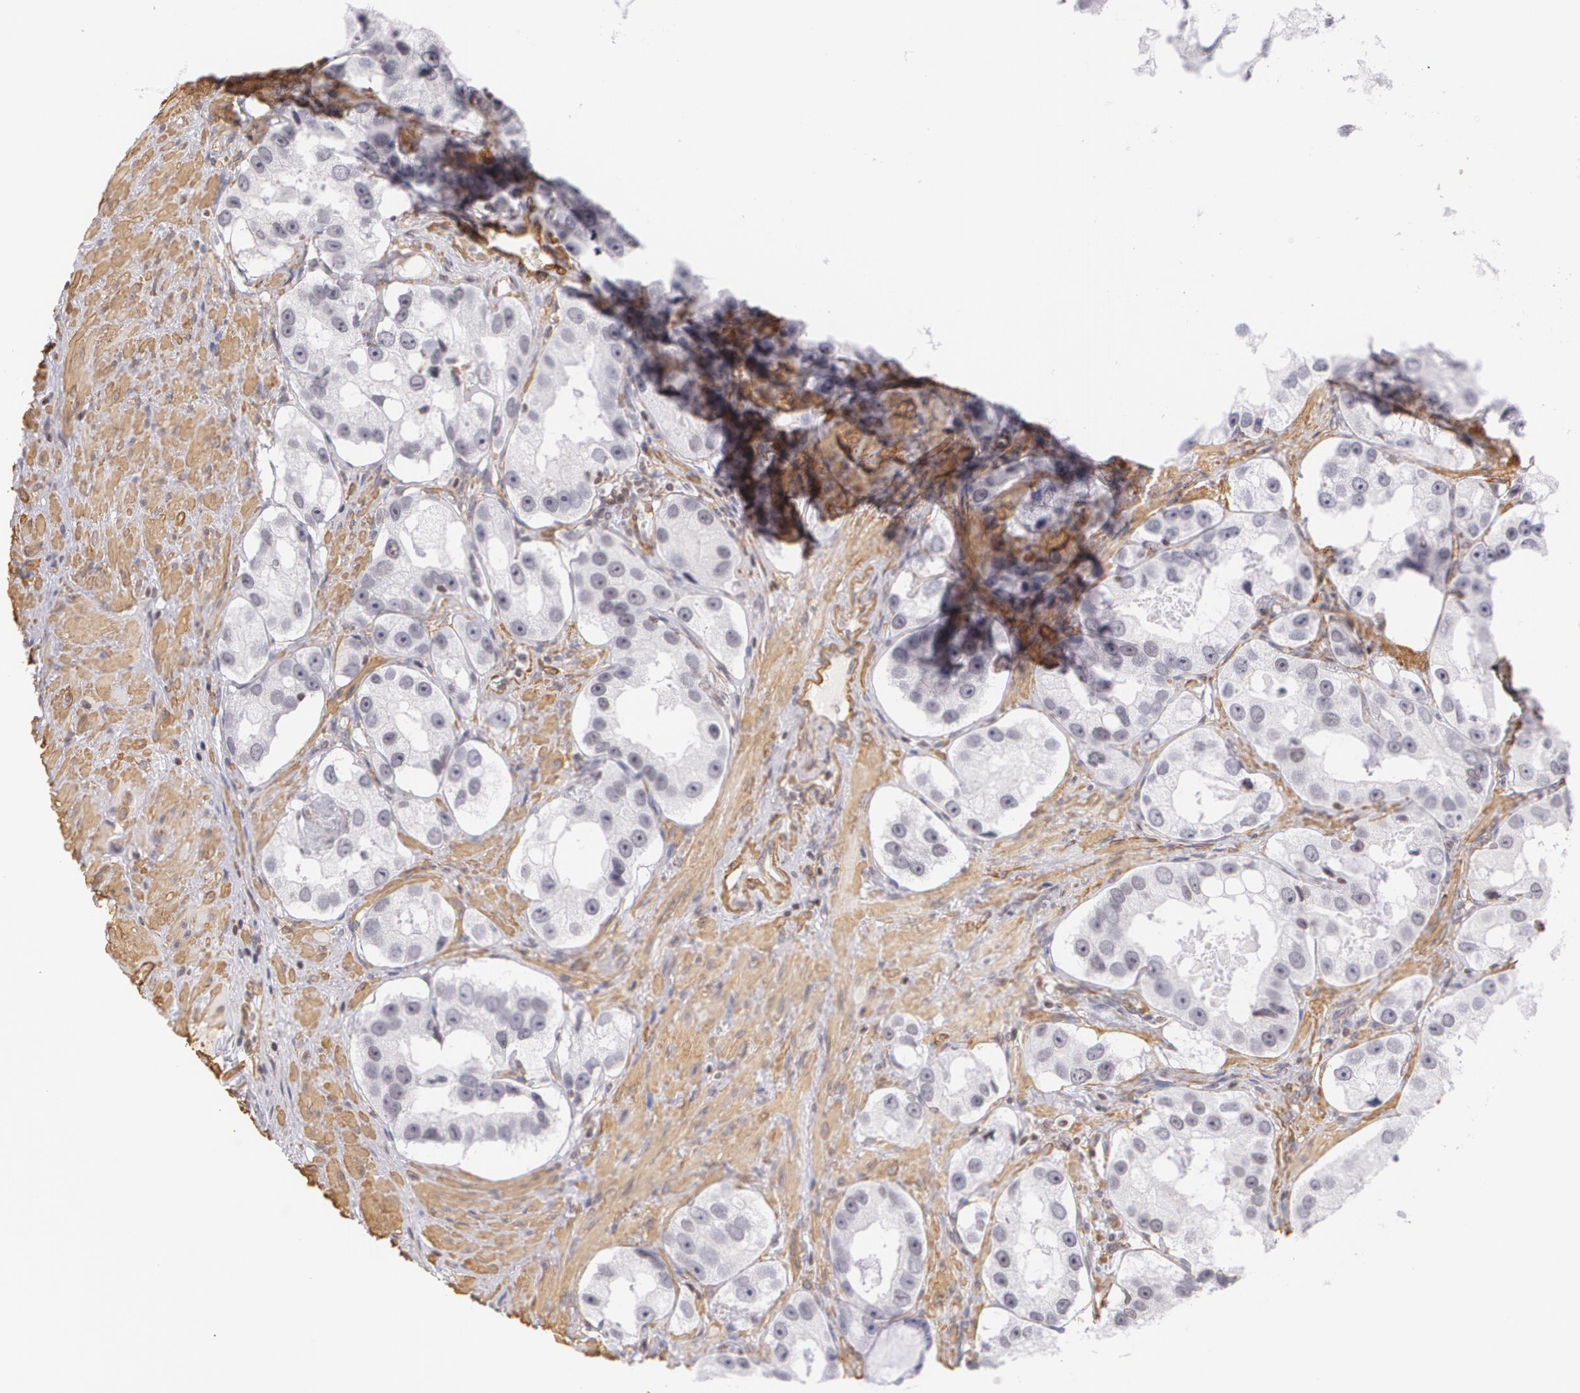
{"staining": {"intensity": "negative", "quantity": "none", "location": "none"}, "tissue": "prostate cancer", "cell_type": "Tumor cells", "image_type": "cancer", "snomed": [{"axis": "morphology", "description": "Adenocarcinoma, High grade"}, {"axis": "topography", "description": "Prostate"}], "caption": "This is an IHC histopathology image of human prostate cancer (high-grade adenocarcinoma). There is no staining in tumor cells.", "gene": "VAMP1", "patient": {"sex": "male", "age": 63}}